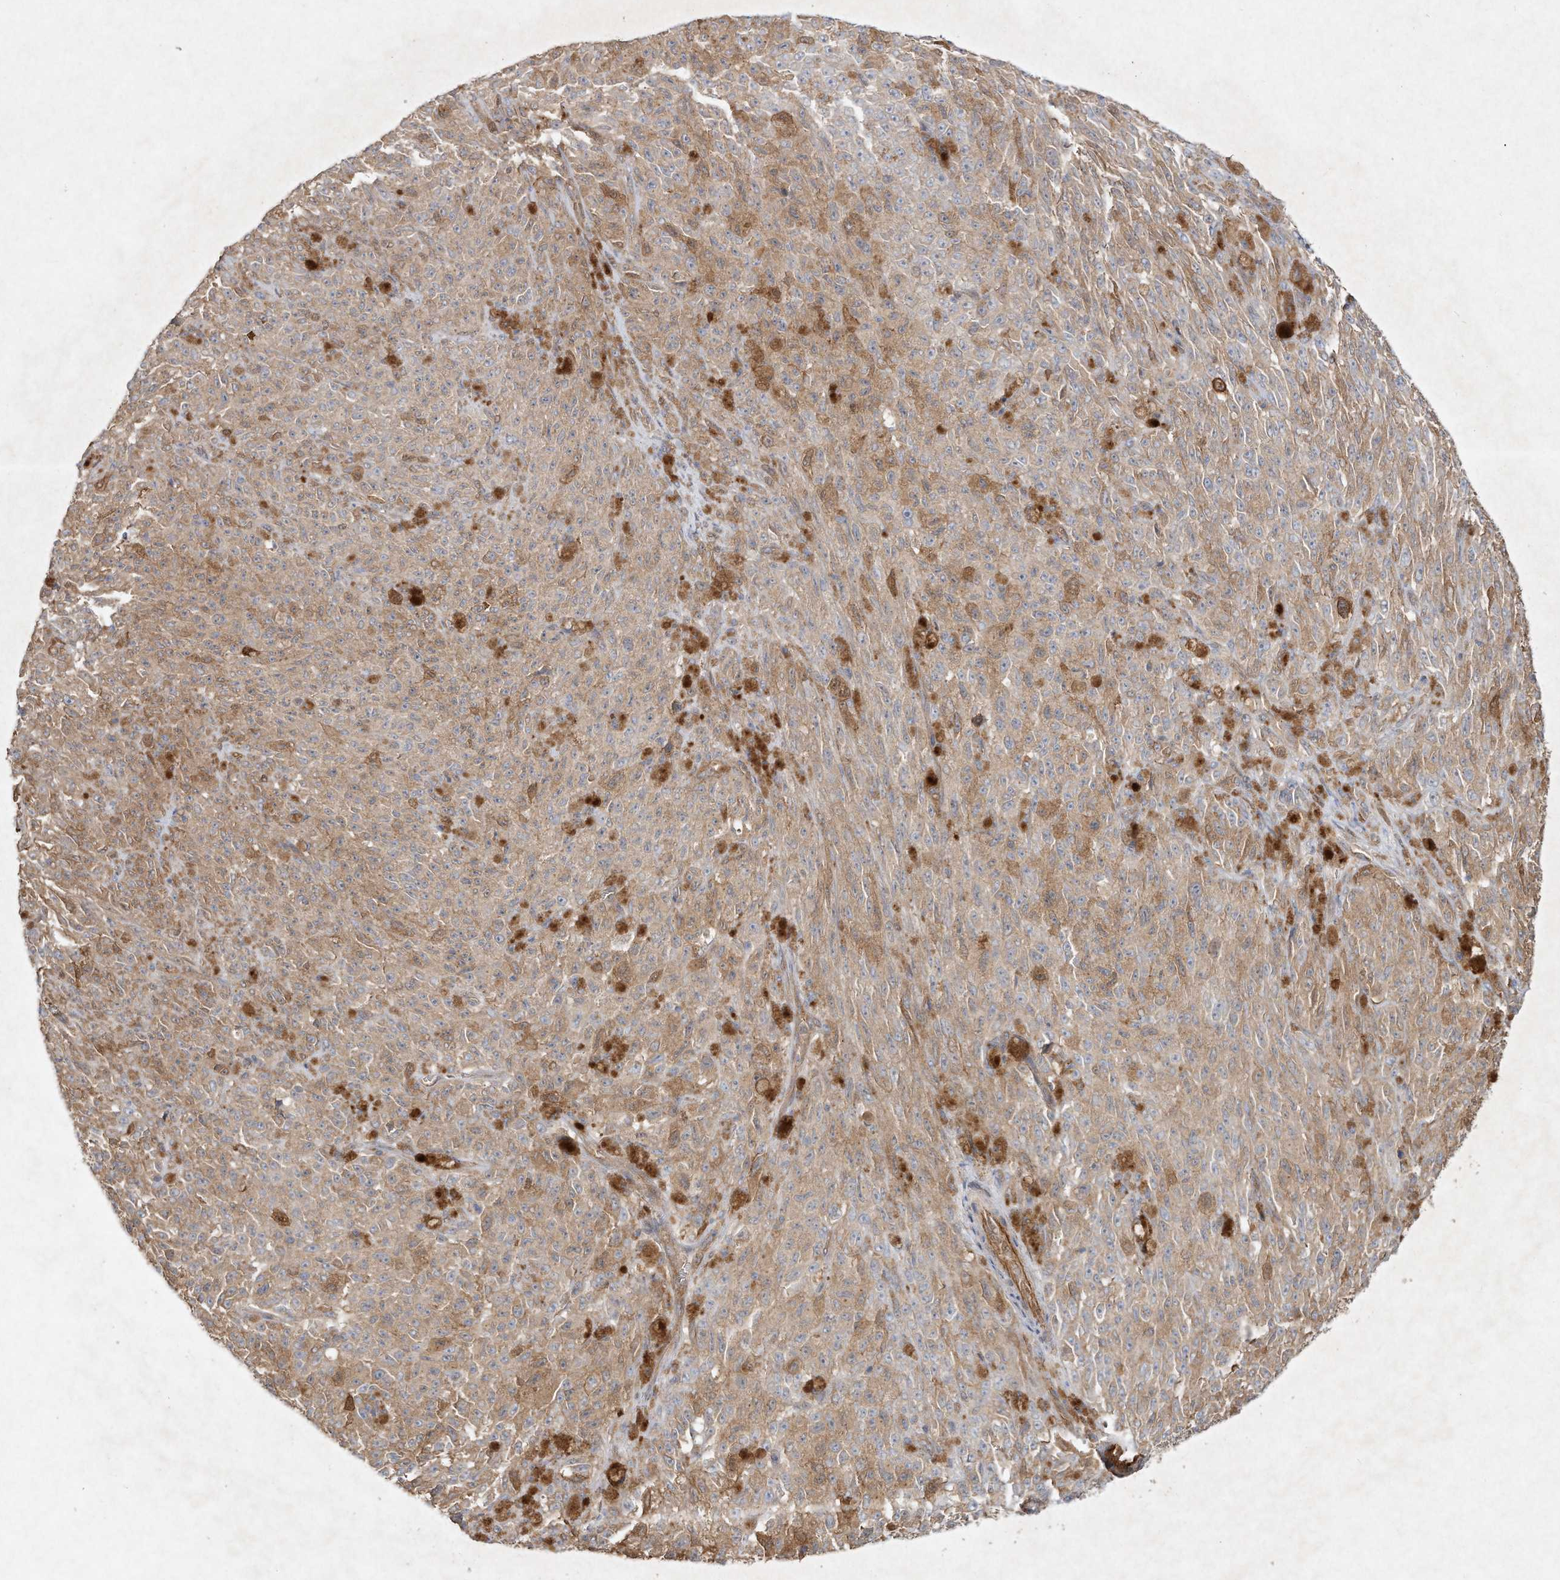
{"staining": {"intensity": "moderate", "quantity": ">75%", "location": "cytoplasmic/membranous"}, "tissue": "melanoma", "cell_type": "Tumor cells", "image_type": "cancer", "snomed": [{"axis": "morphology", "description": "Malignant melanoma, NOS"}, {"axis": "topography", "description": "Skin"}], "caption": "Tumor cells show medium levels of moderate cytoplasmic/membranous staining in about >75% of cells in human malignant melanoma.", "gene": "HTR5A", "patient": {"sex": "female", "age": 82}}